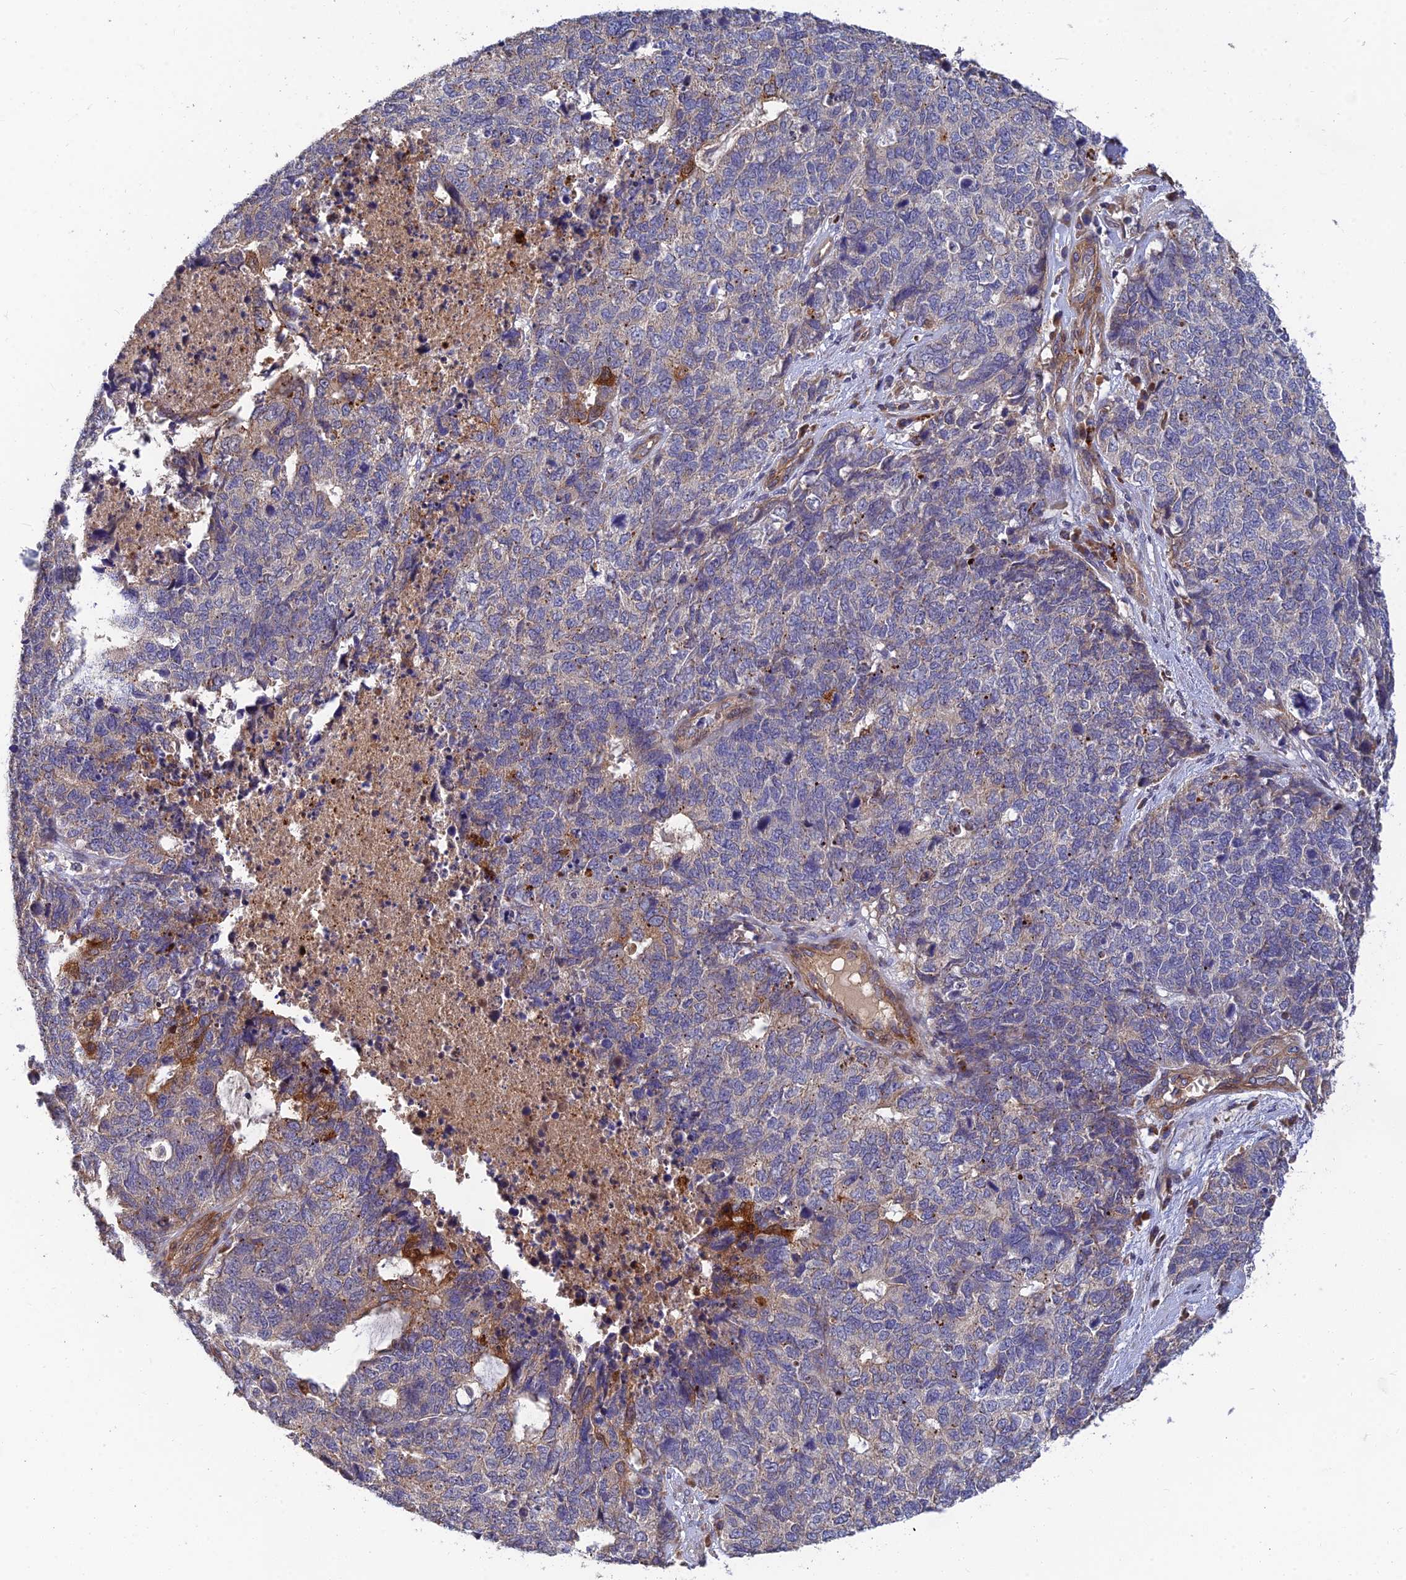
{"staining": {"intensity": "weak", "quantity": "<25%", "location": "cytoplasmic/membranous"}, "tissue": "cervical cancer", "cell_type": "Tumor cells", "image_type": "cancer", "snomed": [{"axis": "morphology", "description": "Squamous cell carcinoma, NOS"}, {"axis": "topography", "description": "Cervix"}], "caption": "Photomicrograph shows no significant protein staining in tumor cells of squamous cell carcinoma (cervical). (DAB (3,3'-diaminobenzidine) immunohistochemistry (IHC) with hematoxylin counter stain).", "gene": "MRPL35", "patient": {"sex": "female", "age": 63}}